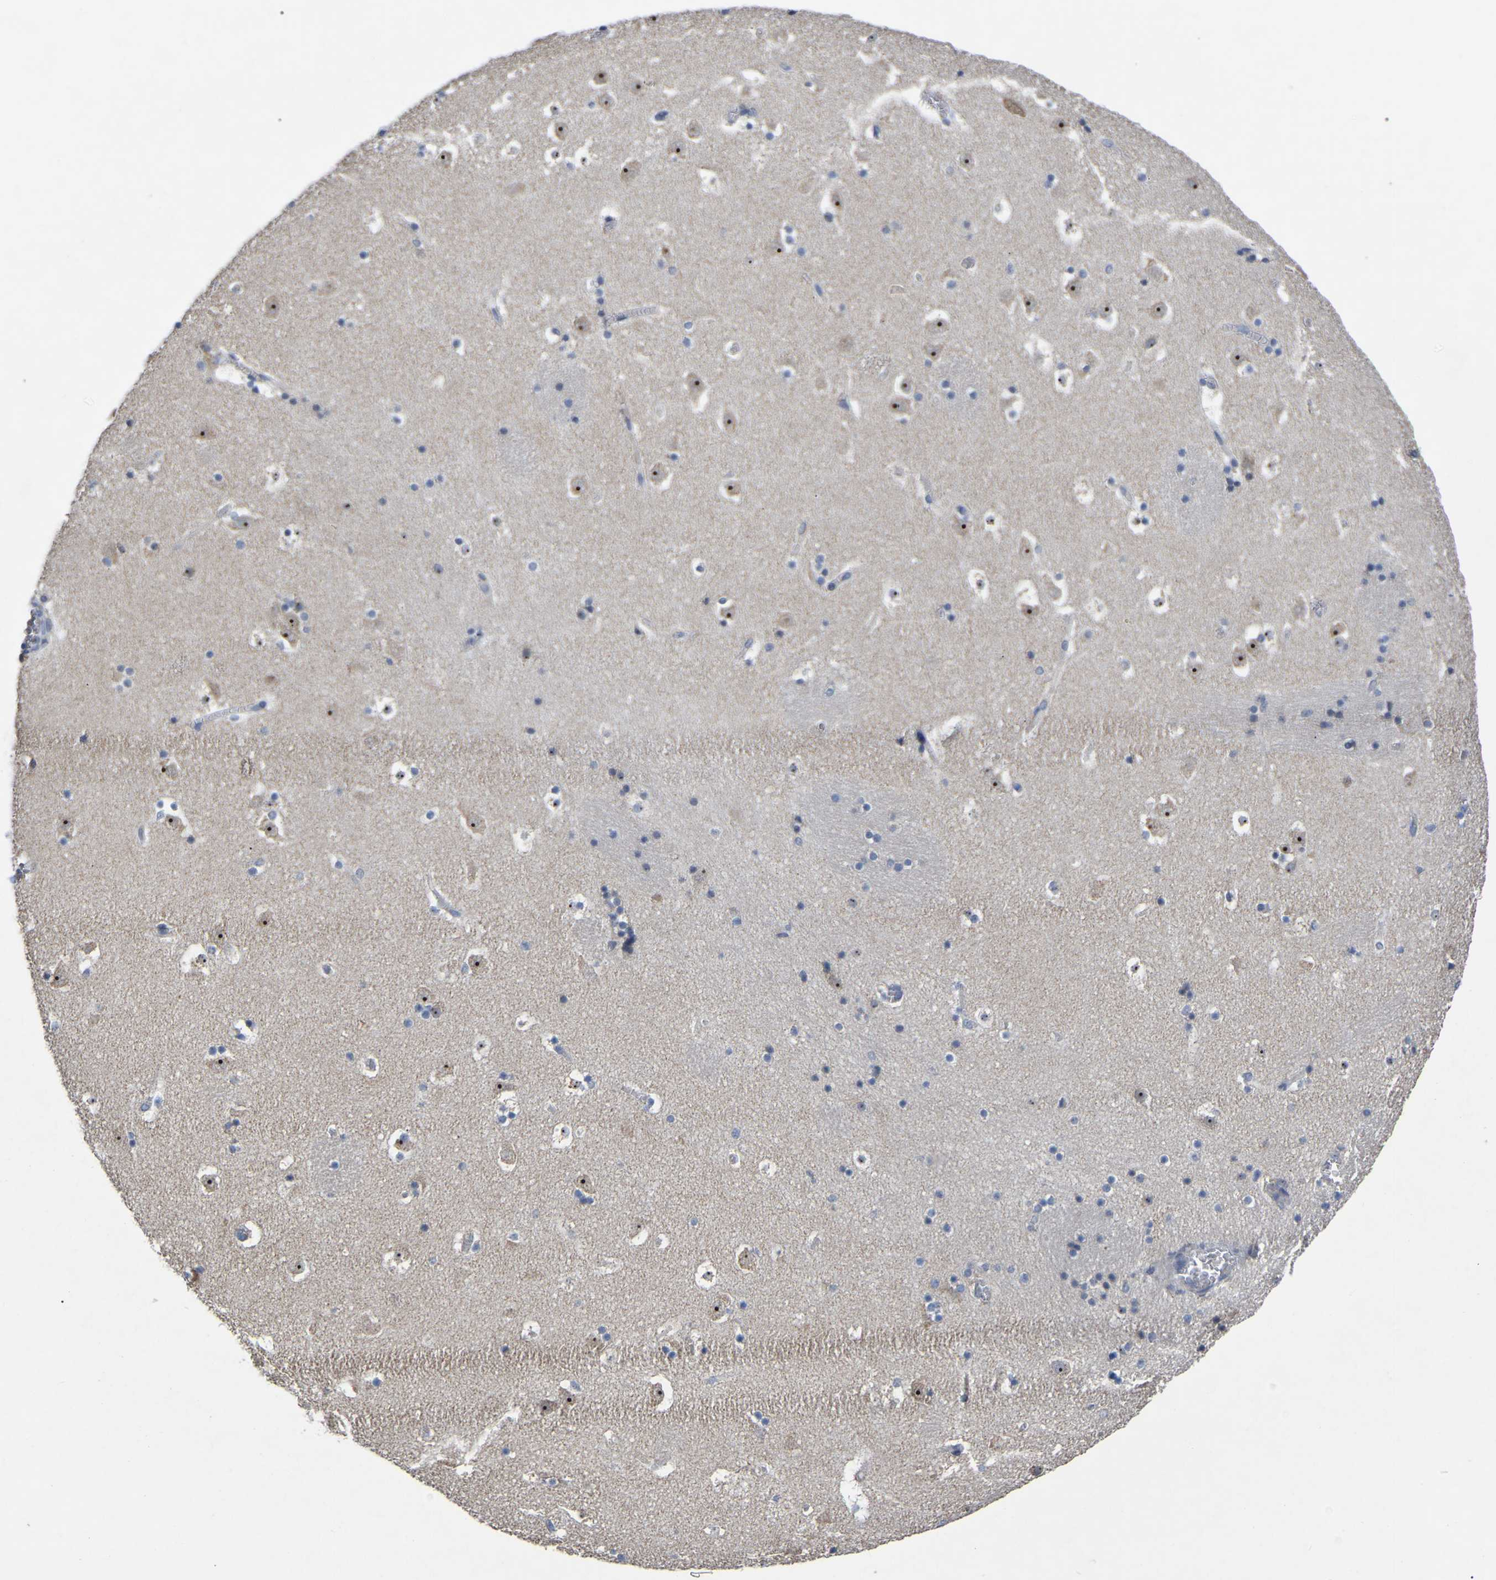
{"staining": {"intensity": "moderate", "quantity": "<25%", "location": "nuclear"}, "tissue": "caudate", "cell_type": "Glial cells", "image_type": "normal", "snomed": [{"axis": "morphology", "description": "Normal tissue, NOS"}, {"axis": "topography", "description": "Lateral ventricle wall"}], "caption": "DAB immunohistochemical staining of unremarkable caudate displays moderate nuclear protein positivity in about <25% of glial cells.", "gene": "NOP53", "patient": {"sex": "male", "age": 45}}